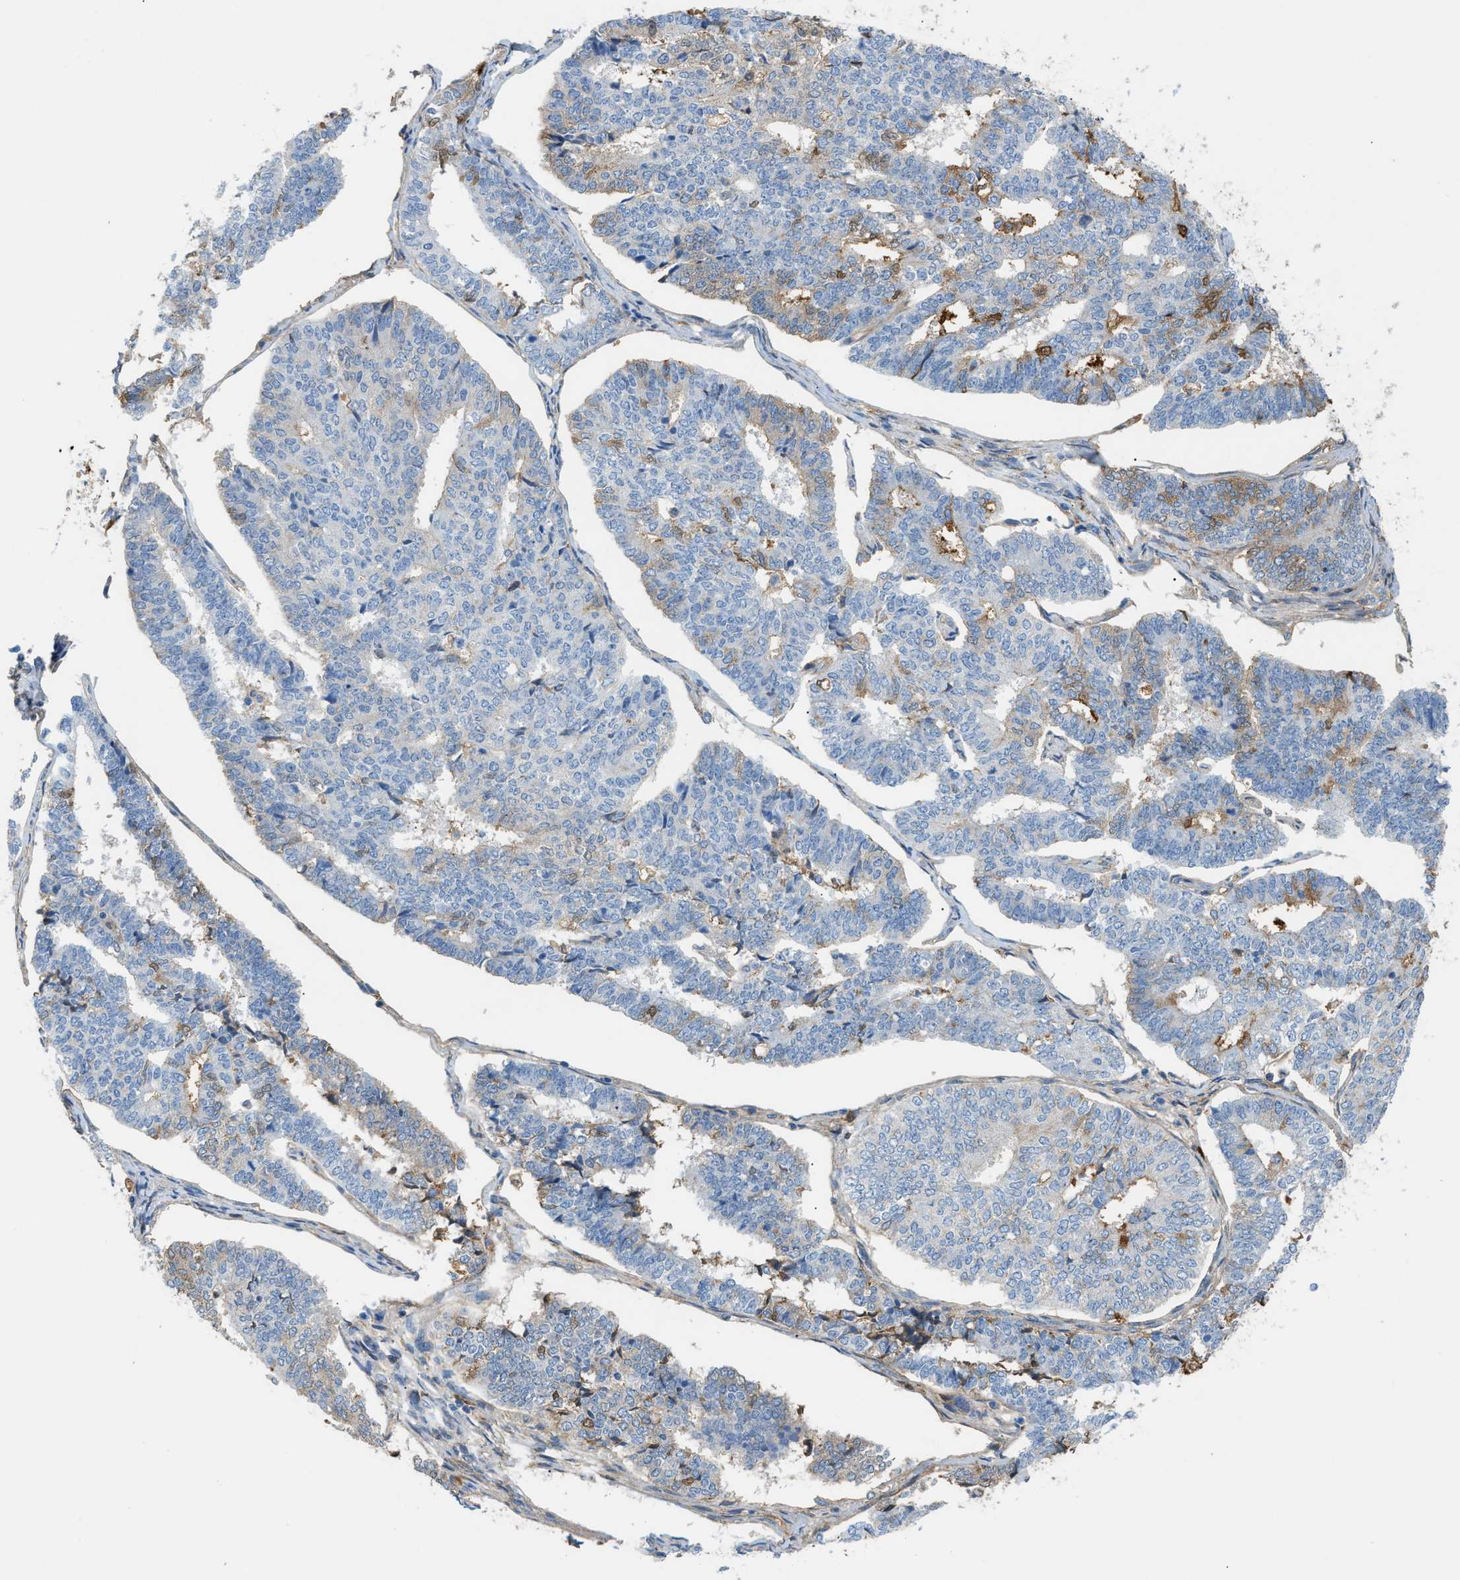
{"staining": {"intensity": "weak", "quantity": "<25%", "location": "cytoplasmic/membranous"}, "tissue": "endometrial cancer", "cell_type": "Tumor cells", "image_type": "cancer", "snomed": [{"axis": "morphology", "description": "Adenocarcinoma, NOS"}, {"axis": "topography", "description": "Endometrium"}], "caption": "This photomicrograph is of endometrial cancer stained with immunohistochemistry to label a protein in brown with the nuclei are counter-stained blue. There is no staining in tumor cells. Brightfield microscopy of immunohistochemistry stained with DAB (brown) and hematoxylin (blue), captured at high magnification.", "gene": "CFI", "patient": {"sex": "female", "age": 70}}